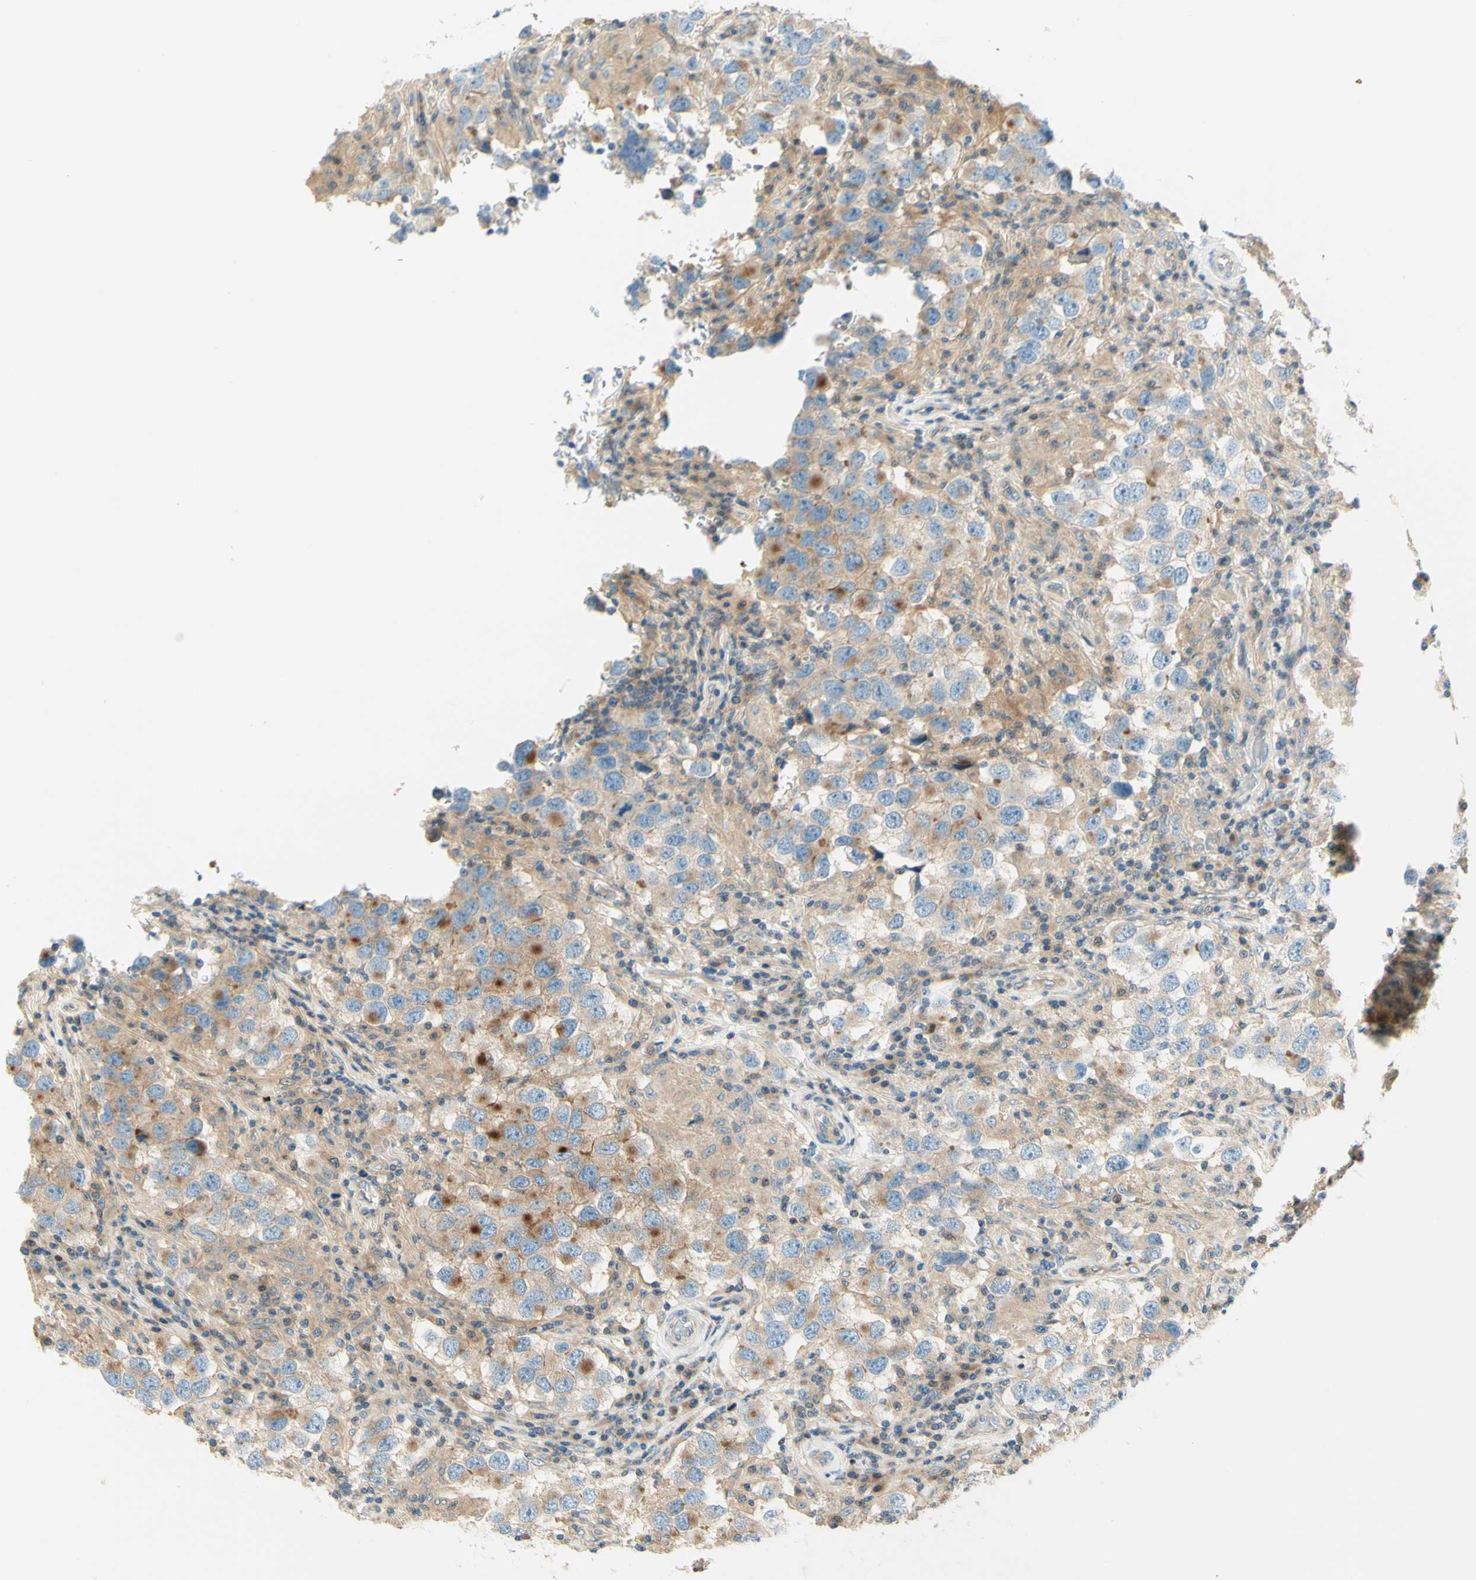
{"staining": {"intensity": "weak", "quantity": ">75%", "location": "cytoplasmic/membranous"}, "tissue": "testis cancer", "cell_type": "Tumor cells", "image_type": "cancer", "snomed": [{"axis": "morphology", "description": "Carcinoma, Embryonal, NOS"}, {"axis": "topography", "description": "Testis"}], "caption": "Approximately >75% of tumor cells in testis embryonal carcinoma reveal weak cytoplasmic/membranous protein expression as visualized by brown immunohistochemical staining.", "gene": "PROM1", "patient": {"sex": "male", "age": 21}}